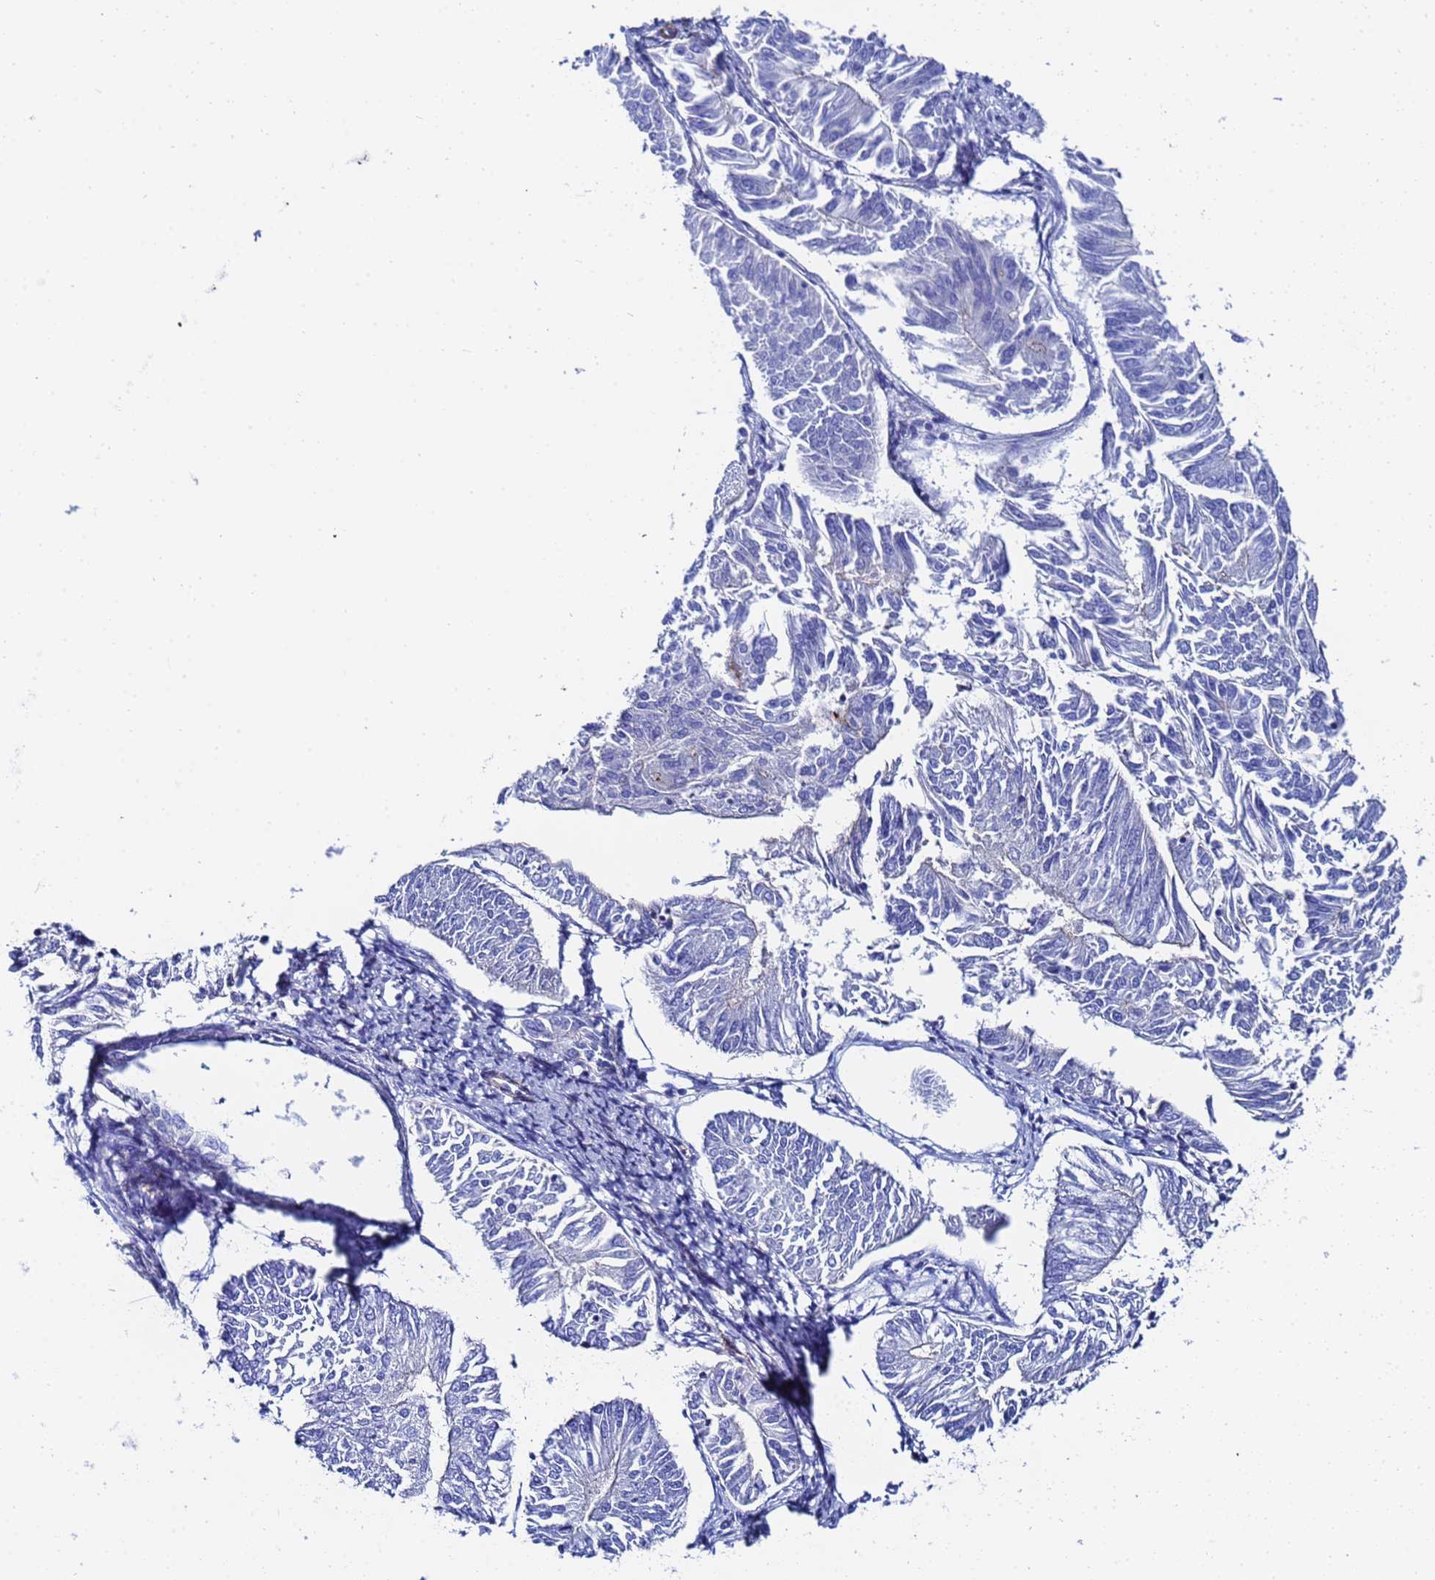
{"staining": {"intensity": "weak", "quantity": "<25%", "location": "cytoplasmic/membranous"}, "tissue": "endometrial cancer", "cell_type": "Tumor cells", "image_type": "cancer", "snomed": [{"axis": "morphology", "description": "Adenocarcinoma, NOS"}, {"axis": "topography", "description": "Endometrium"}], "caption": "Histopathology image shows no protein expression in tumor cells of adenocarcinoma (endometrial) tissue. (DAB (3,3'-diaminobenzidine) IHC visualized using brightfield microscopy, high magnification).", "gene": "RAB39B", "patient": {"sex": "female", "age": 58}}